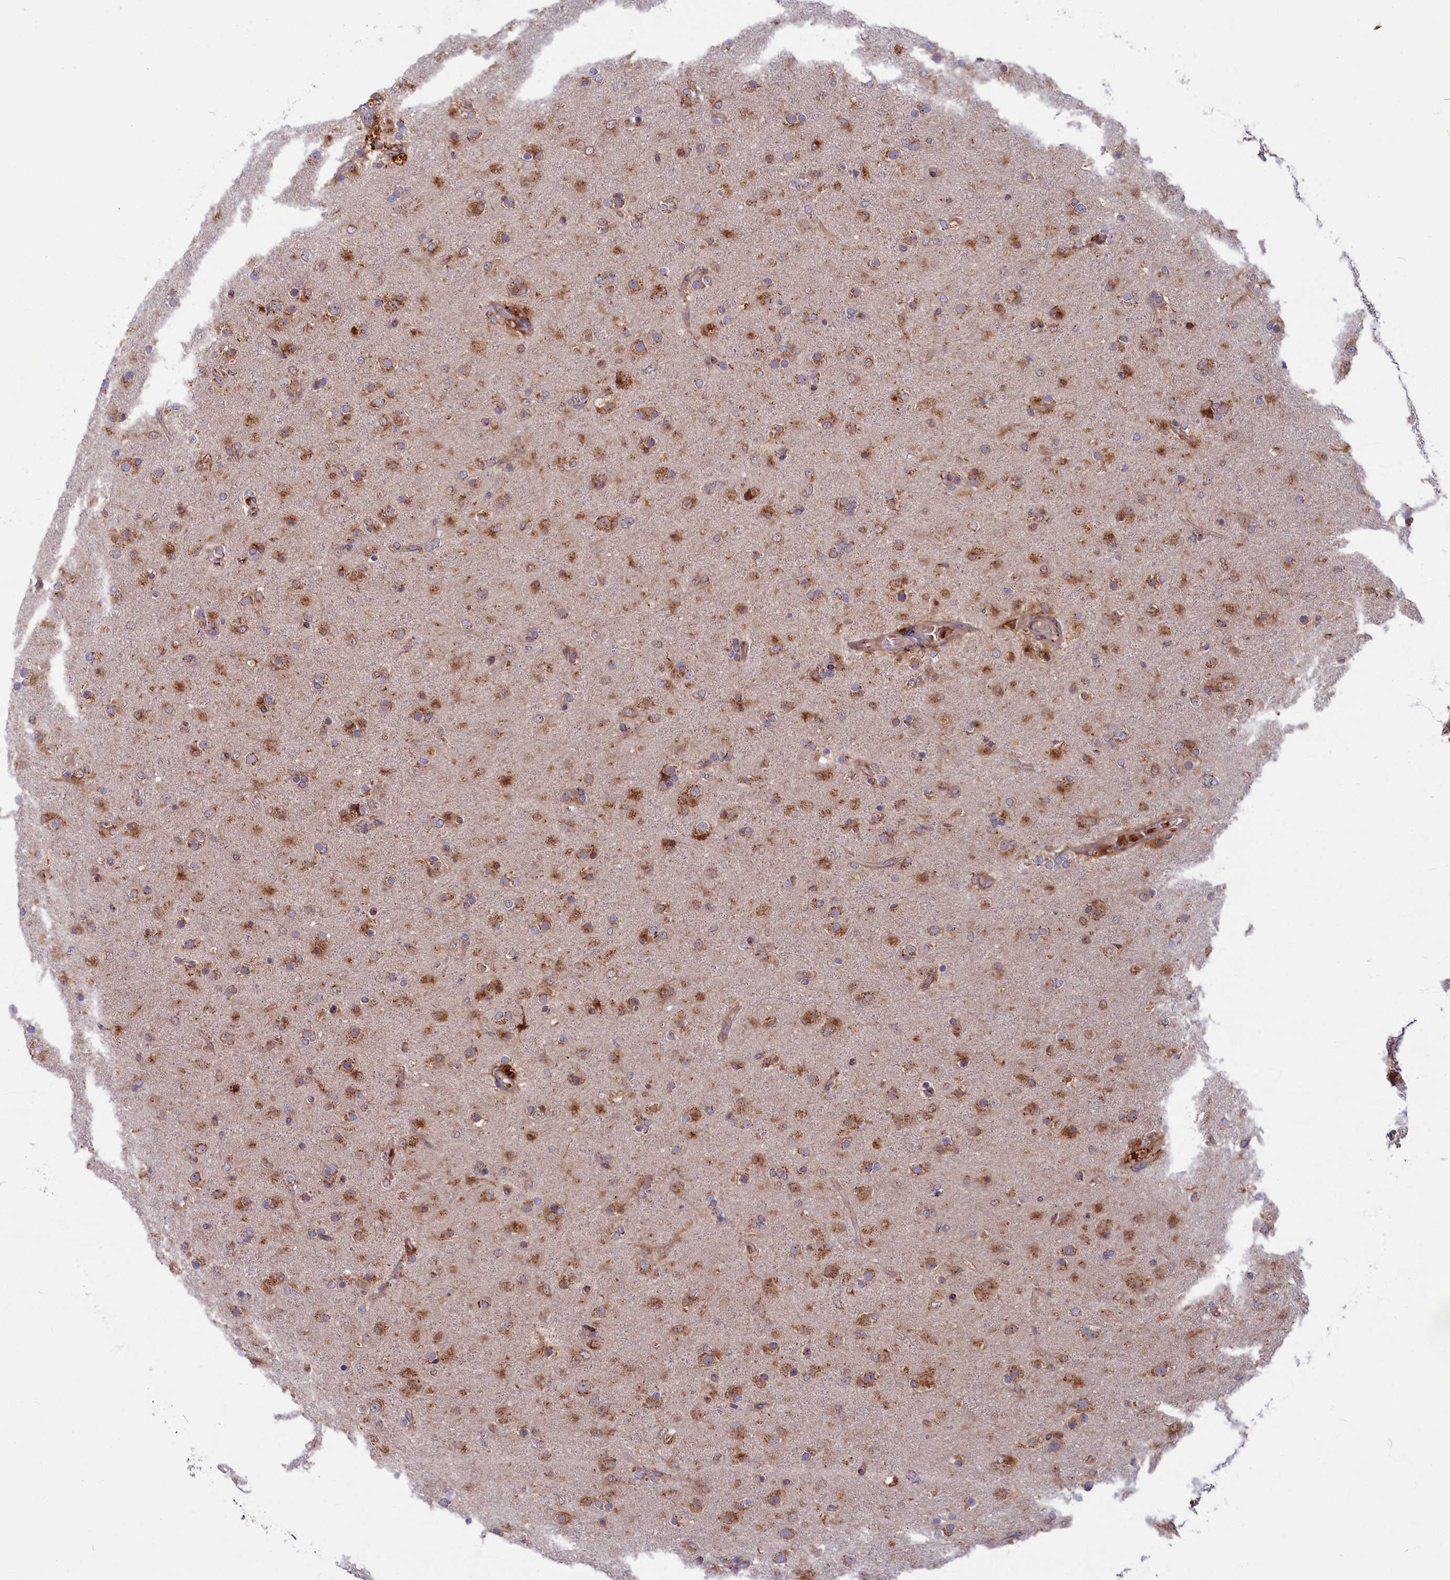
{"staining": {"intensity": "moderate", "quantity": ">75%", "location": "cytoplasmic/membranous"}, "tissue": "glioma", "cell_type": "Tumor cells", "image_type": "cancer", "snomed": [{"axis": "morphology", "description": "Glioma, malignant, Low grade"}, {"axis": "topography", "description": "Brain"}], "caption": "Moderate cytoplasmic/membranous protein expression is seen in approximately >75% of tumor cells in malignant low-grade glioma. (IHC, brightfield microscopy, high magnification).", "gene": "BLVRB", "patient": {"sex": "male", "age": 65}}